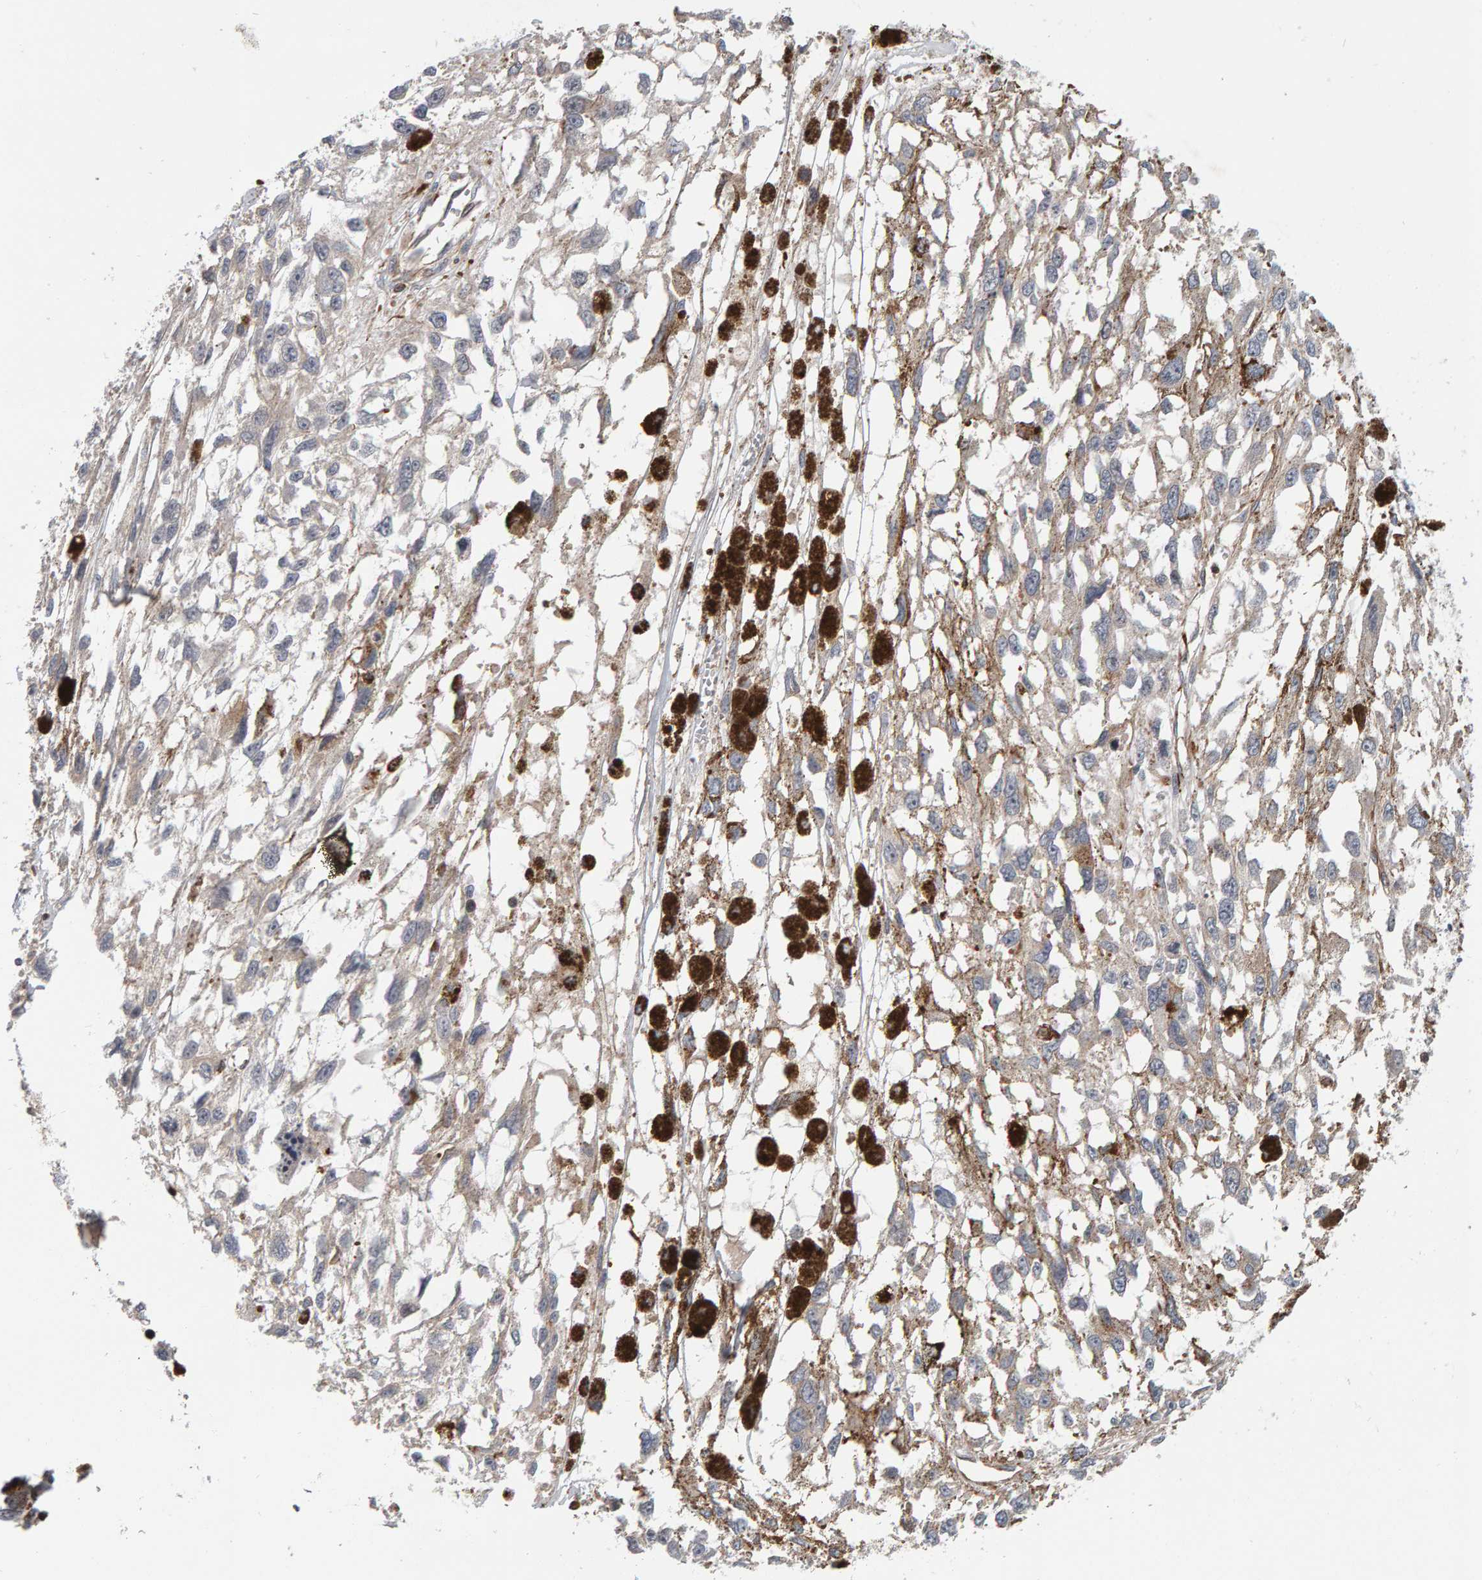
{"staining": {"intensity": "negative", "quantity": "none", "location": "none"}, "tissue": "melanoma", "cell_type": "Tumor cells", "image_type": "cancer", "snomed": [{"axis": "morphology", "description": "Malignant melanoma, Metastatic site"}, {"axis": "topography", "description": "Lymph node"}], "caption": "Melanoma was stained to show a protein in brown. There is no significant expression in tumor cells.", "gene": "C9orf72", "patient": {"sex": "male", "age": 59}}